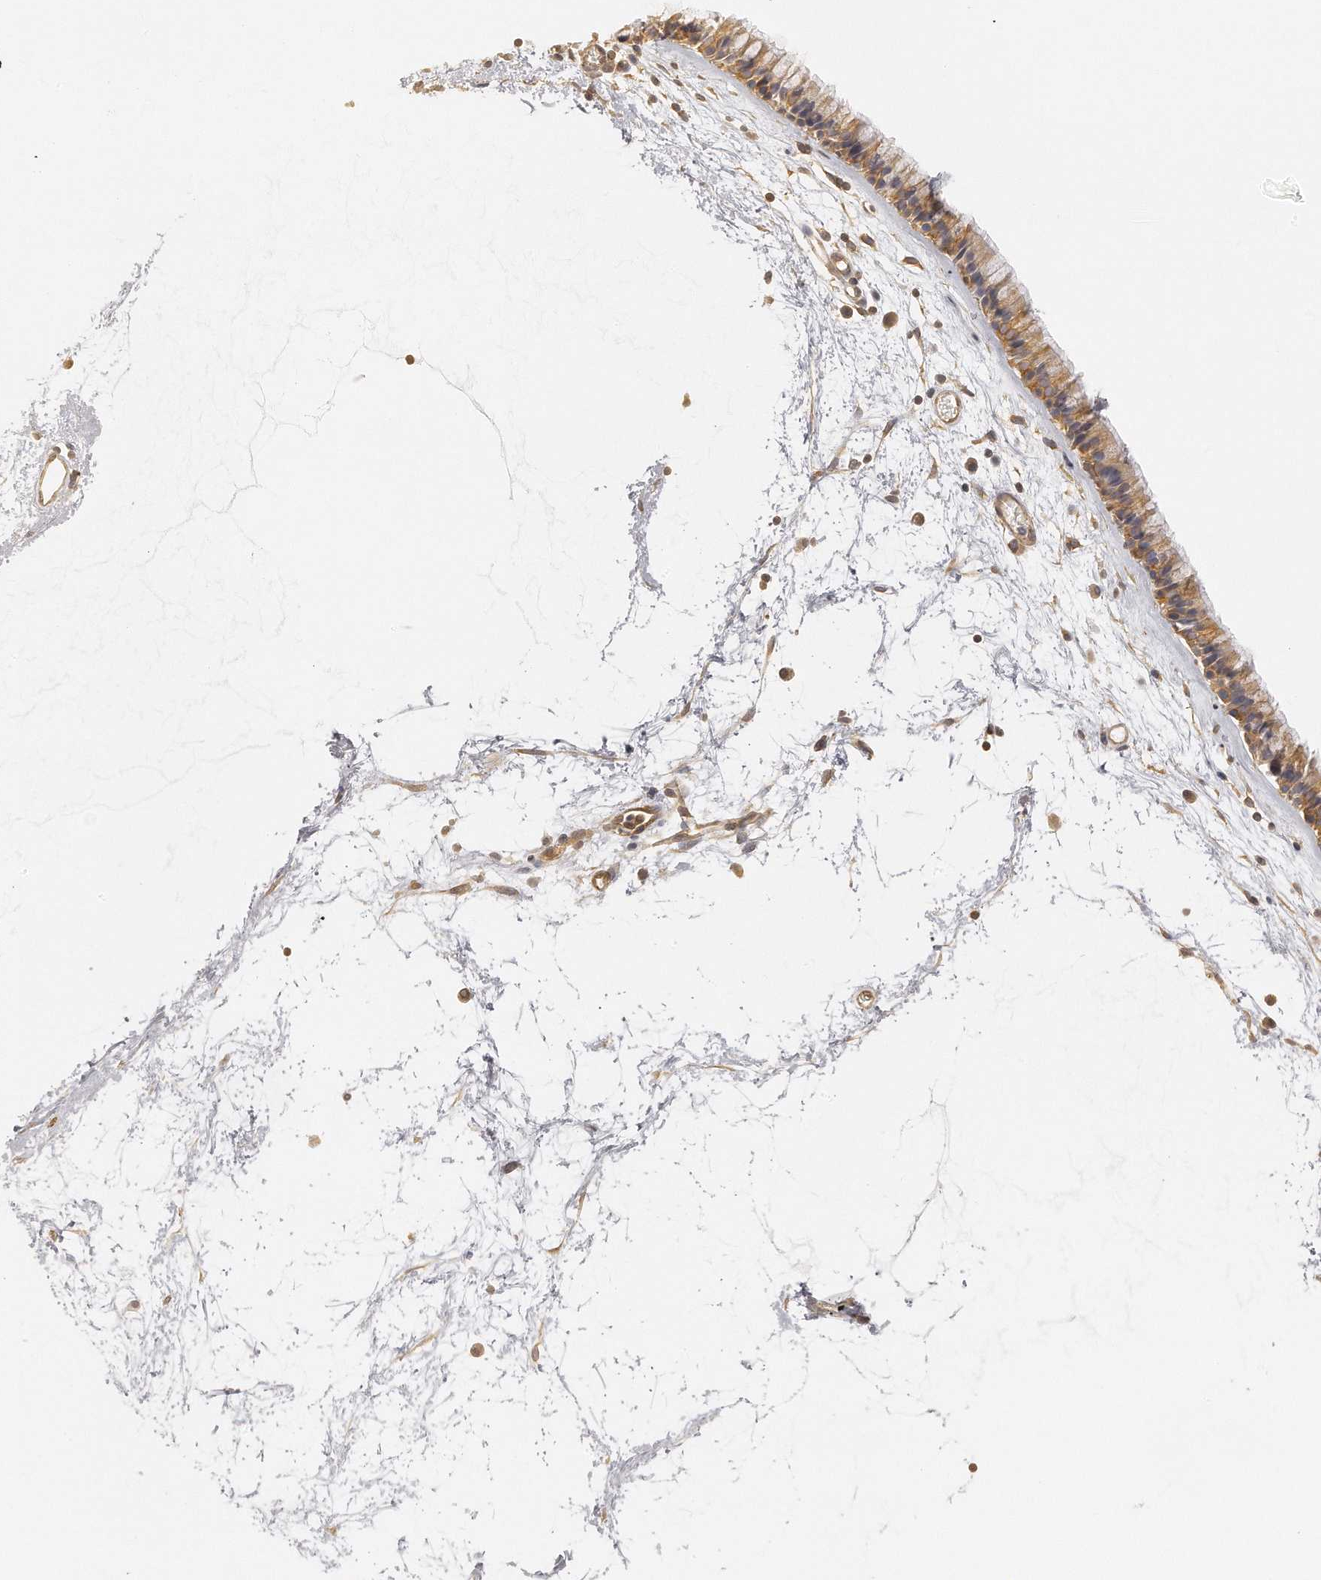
{"staining": {"intensity": "moderate", "quantity": ">75%", "location": "cytoplasmic/membranous"}, "tissue": "nasopharynx", "cell_type": "Respiratory epithelial cells", "image_type": "normal", "snomed": [{"axis": "morphology", "description": "Normal tissue, NOS"}, {"axis": "morphology", "description": "Inflammation, NOS"}, {"axis": "topography", "description": "Nasopharynx"}], "caption": "Immunohistochemistry (IHC) (DAB (3,3'-diaminobenzidine)) staining of normal nasopharynx demonstrates moderate cytoplasmic/membranous protein staining in approximately >75% of respiratory epithelial cells.", "gene": "CHST7", "patient": {"sex": "male", "age": 48}}